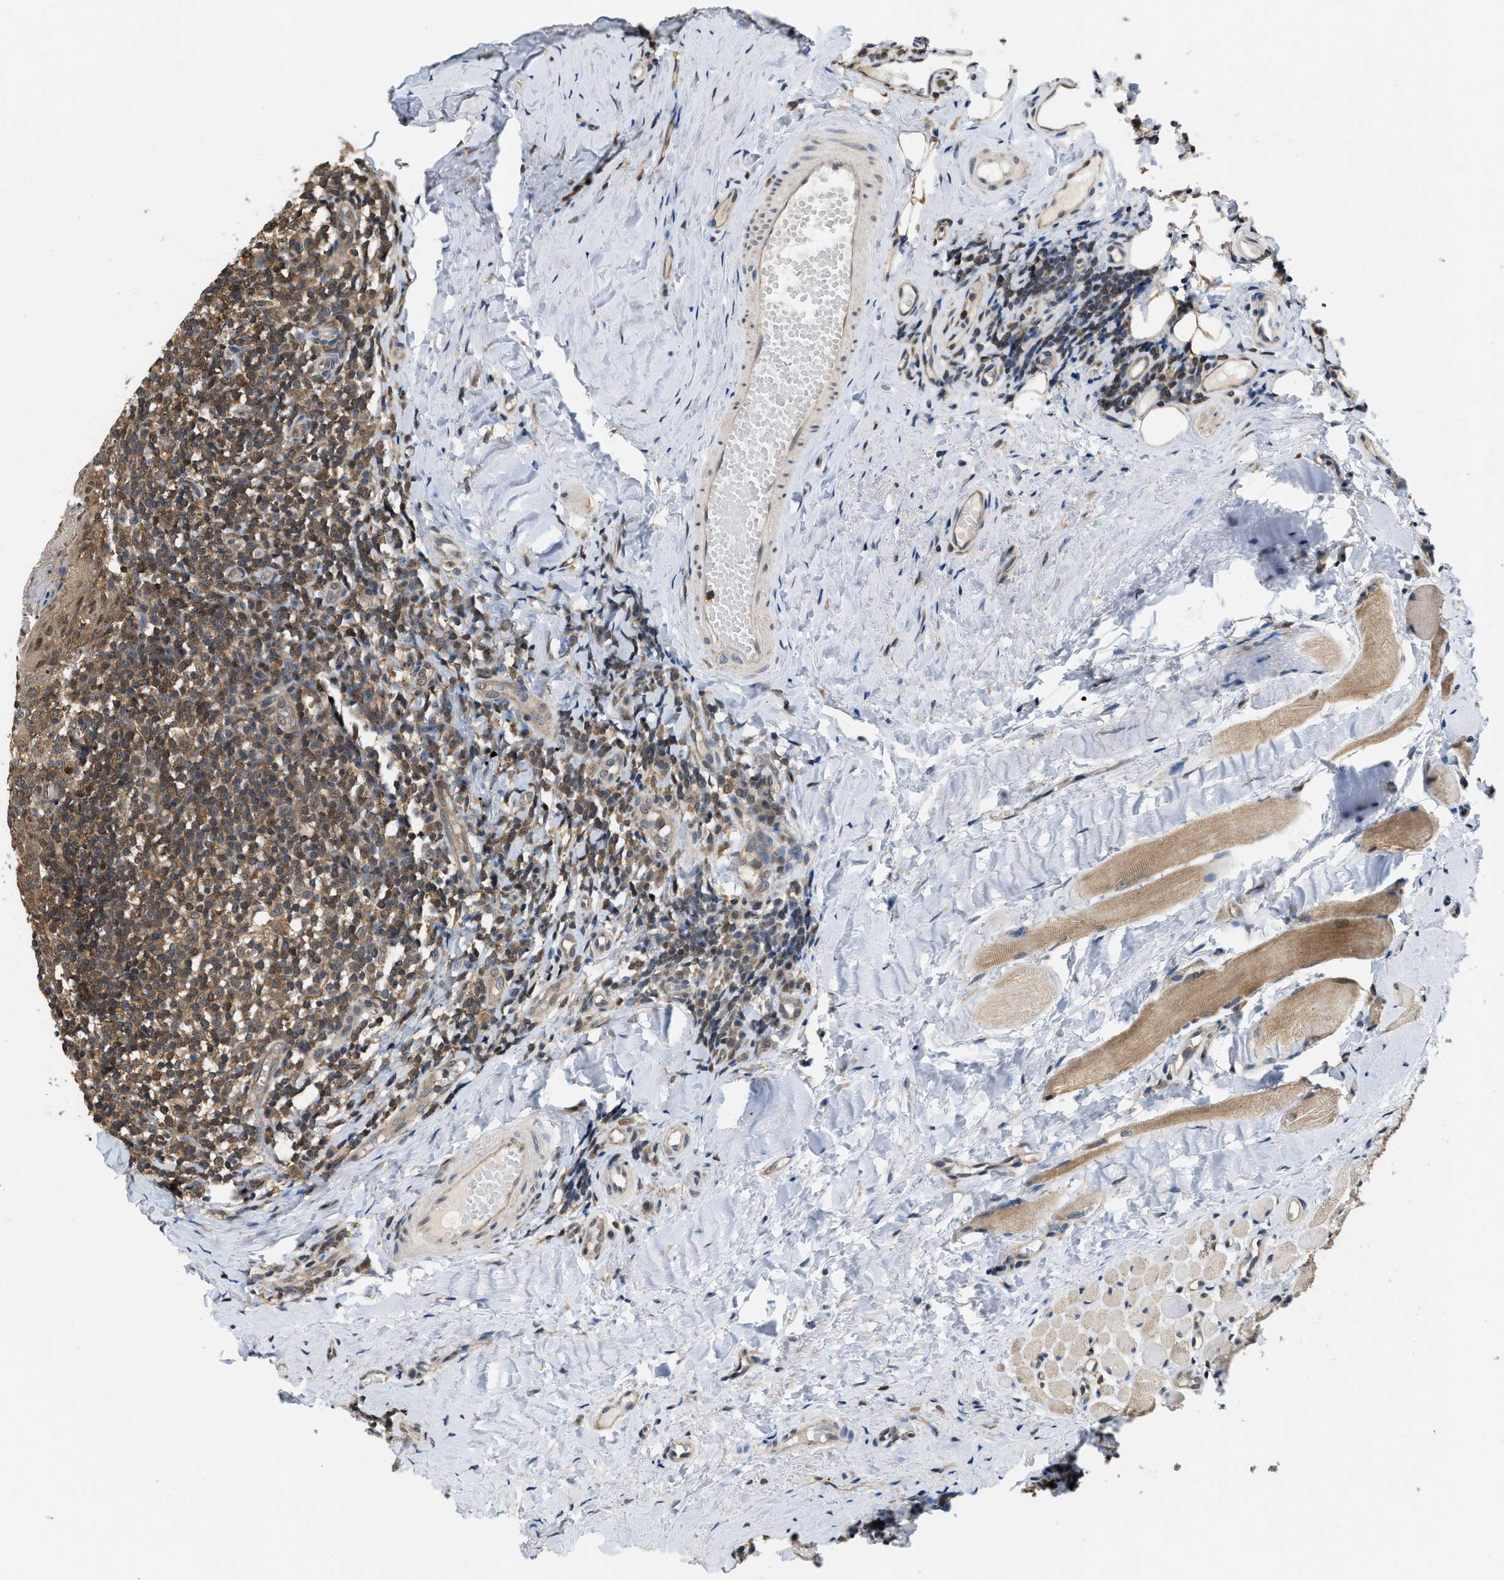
{"staining": {"intensity": "strong", "quantity": ">75%", "location": "cytoplasmic/membranous,nuclear"}, "tissue": "tonsil", "cell_type": "Germinal center cells", "image_type": "normal", "snomed": [{"axis": "morphology", "description": "Normal tissue, NOS"}, {"axis": "topography", "description": "Tonsil"}], "caption": "Immunohistochemical staining of normal human tonsil reveals >75% levels of strong cytoplasmic/membranous,nuclear protein positivity in approximately >75% of germinal center cells. The protein is shown in brown color, while the nuclei are stained blue.", "gene": "ATF7IP", "patient": {"sex": "female", "age": 19}}